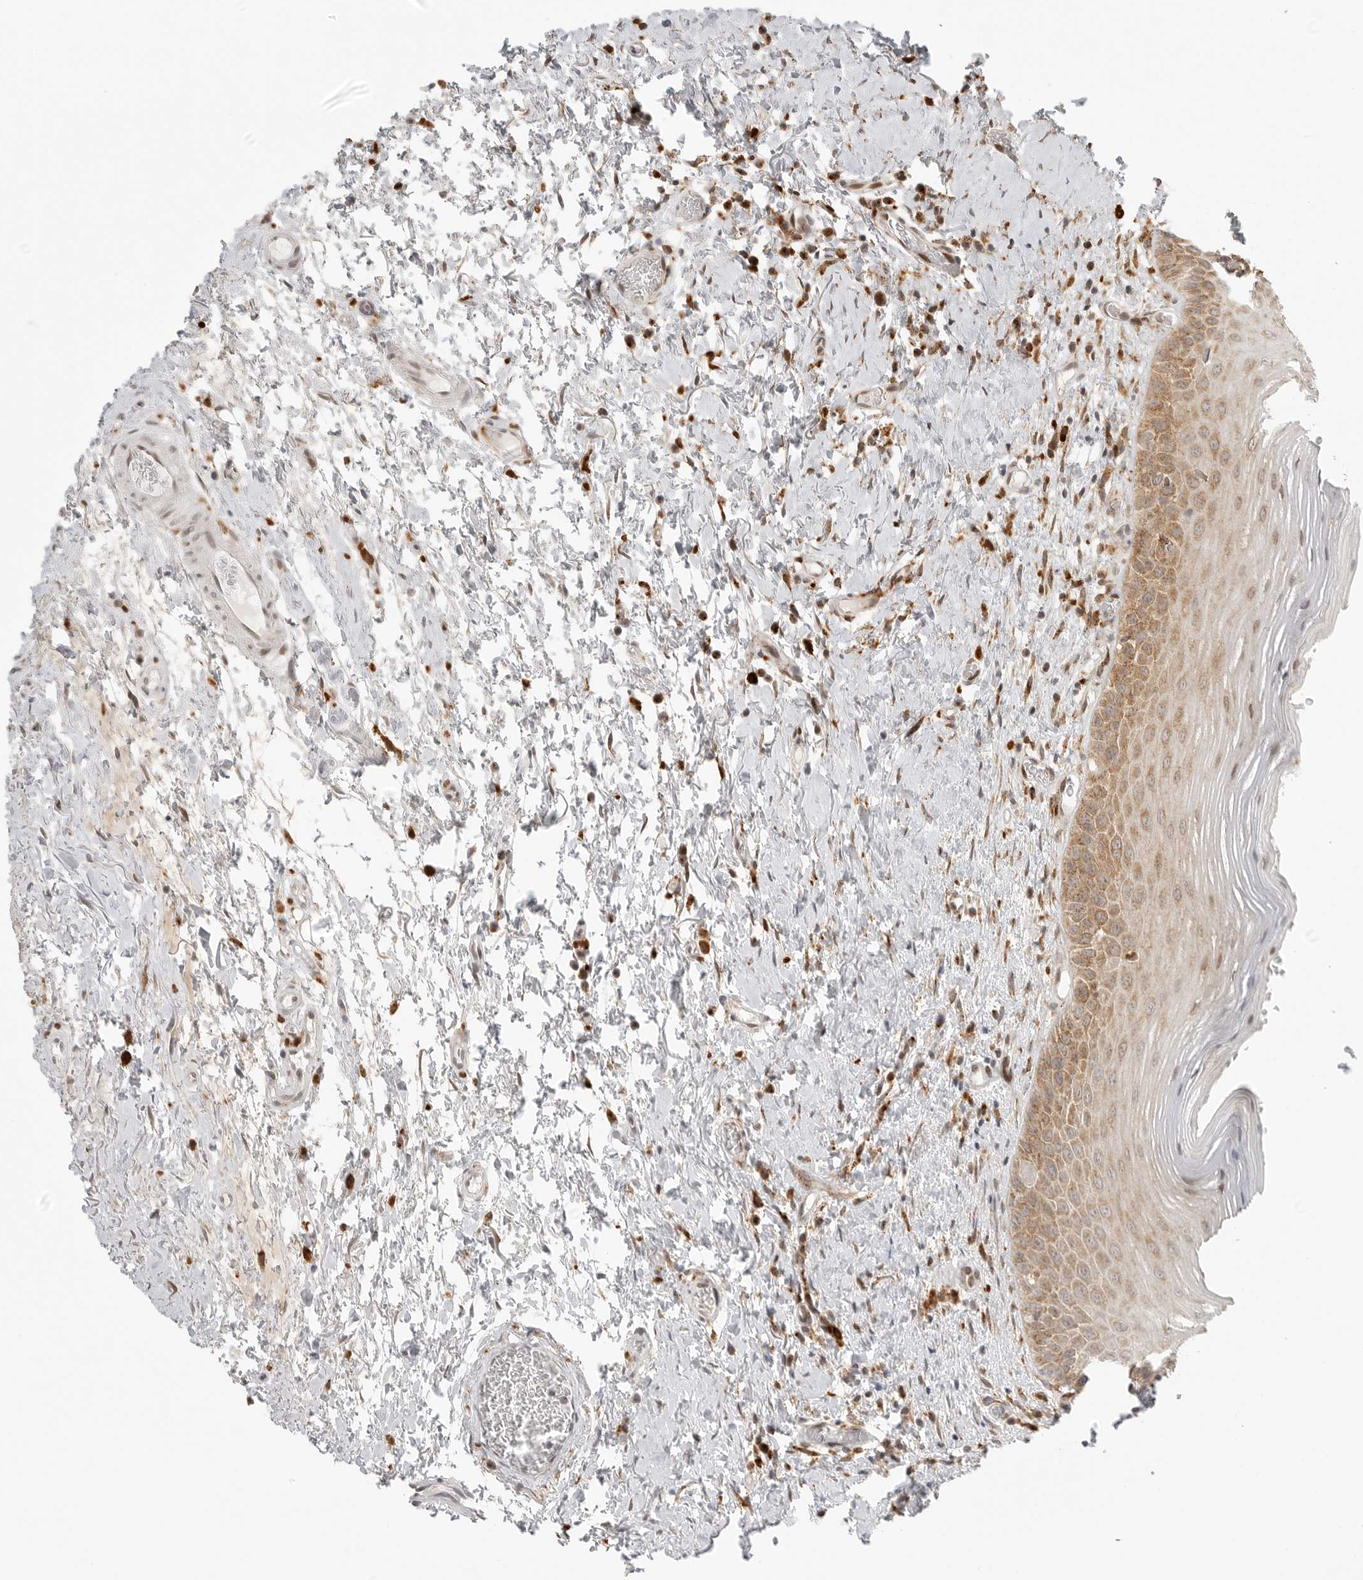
{"staining": {"intensity": "moderate", "quantity": ">75%", "location": "cytoplasmic/membranous"}, "tissue": "oral mucosa", "cell_type": "Squamous epithelial cells", "image_type": "normal", "snomed": [{"axis": "morphology", "description": "Normal tissue, NOS"}, {"axis": "topography", "description": "Oral tissue"}], "caption": "Immunohistochemical staining of benign human oral mucosa exhibits medium levels of moderate cytoplasmic/membranous positivity in about >75% of squamous epithelial cells.", "gene": "IDUA", "patient": {"sex": "male", "age": 82}}